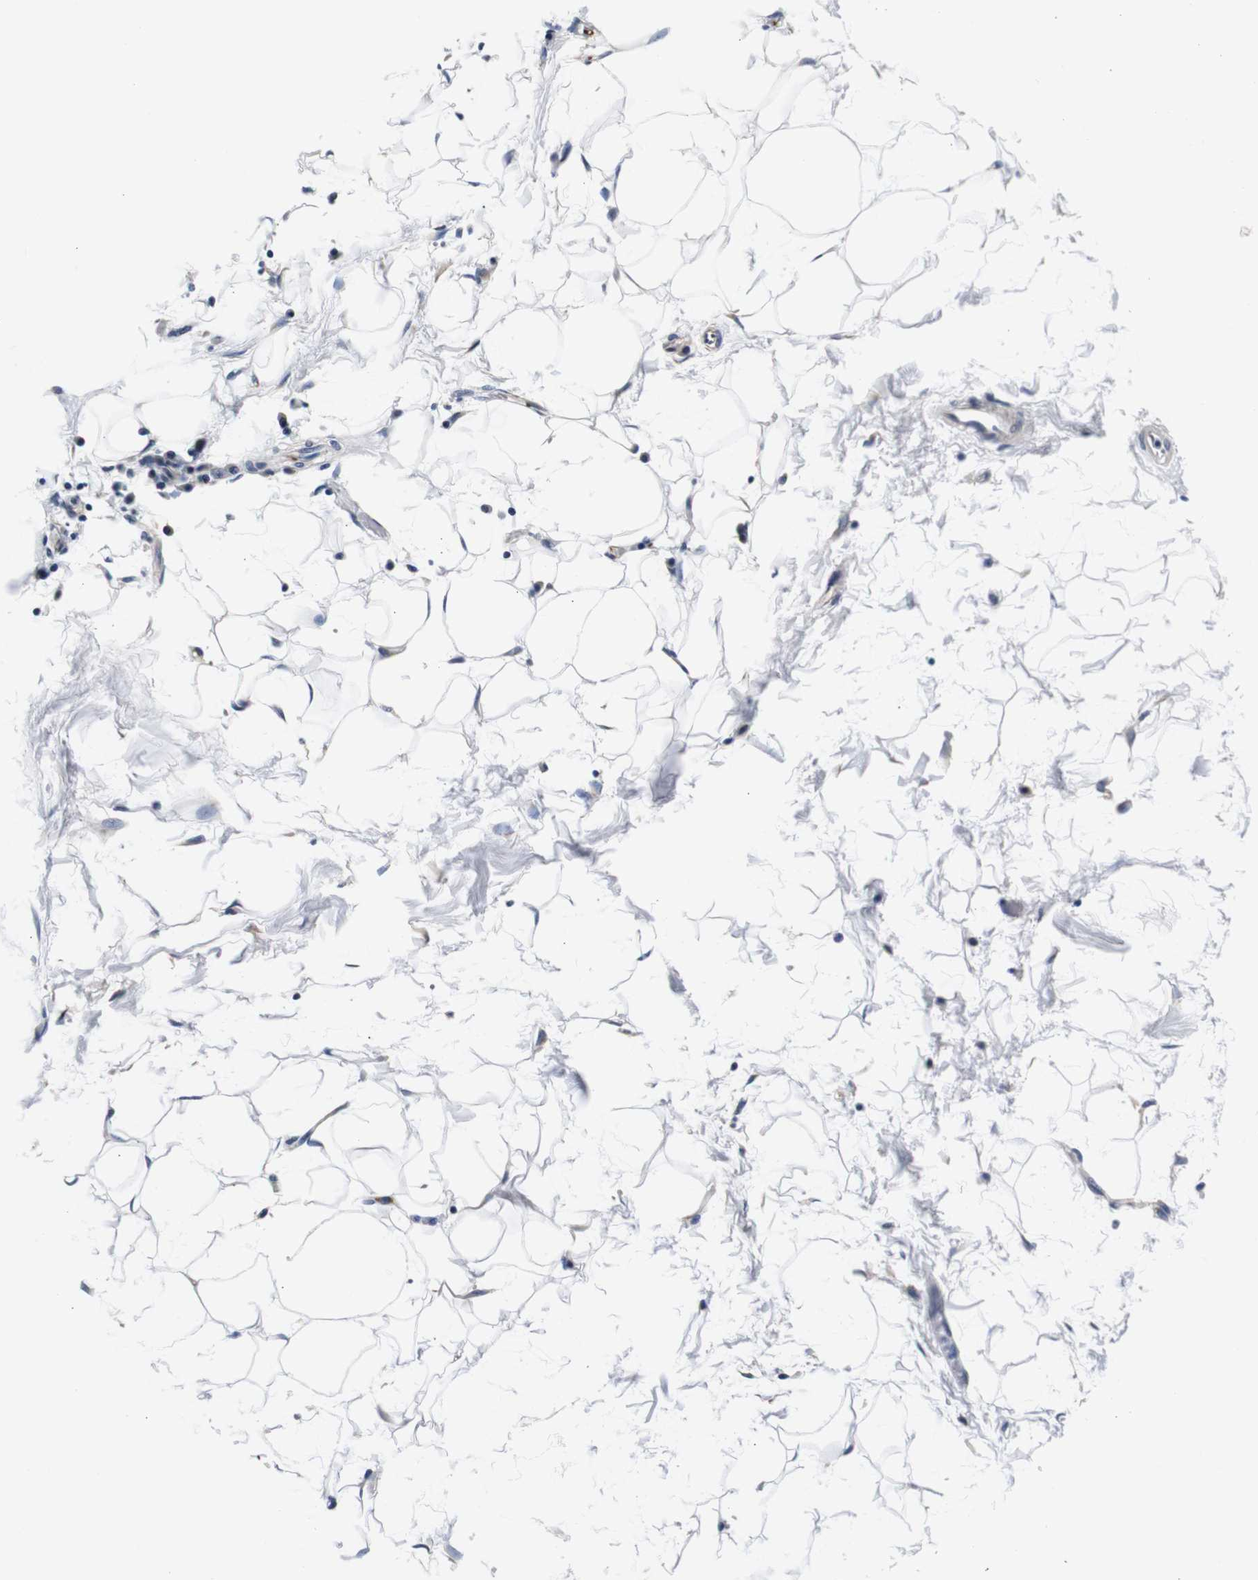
{"staining": {"intensity": "negative", "quantity": "none", "location": "none"}, "tissue": "adipose tissue", "cell_type": "Adipocytes", "image_type": "normal", "snomed": [{"axis": "morphology", "description": "Normal tissue, NOS"}, {"axis": "topography", "description": "Soft tissue"}], "caption": "Histopathology image shows no significant protein positivity in adipocytes of benign adipose tissue.", "gene": "GP1BA", "patient": {"sex": "male", "age": 72}}